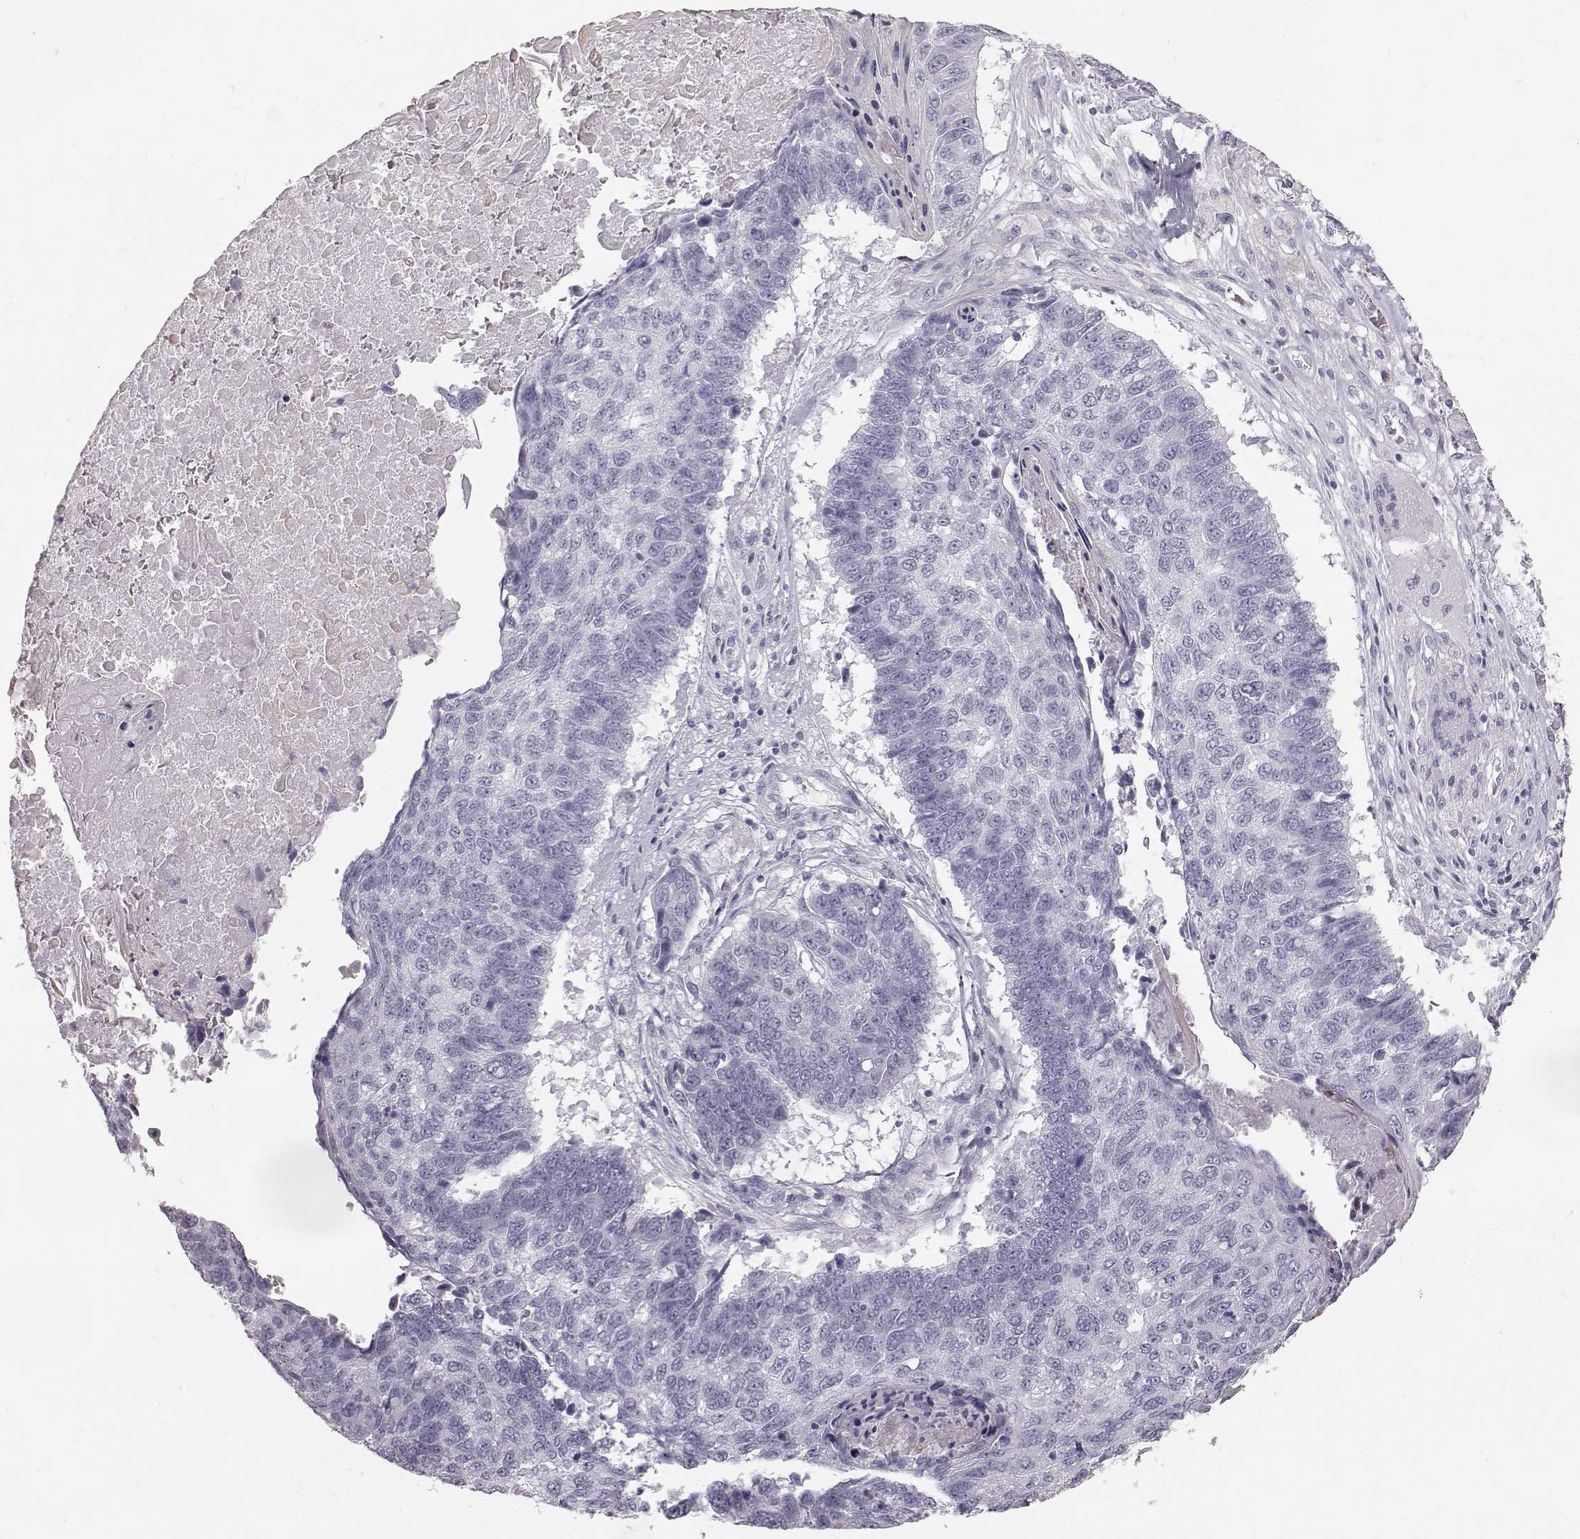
{"staining": {"intensity": "negative", "quantity": "none", "location": "none"}, "tissue": "lung cancer", "cell_type": "Tumor cells", "image_type": "cancer", "snomed": [{"axis": "morphology", "description": "Squamous cell carcinoma, NOS"}, {"axis": "topography", "description": "Lung"}], "caption": "This is an IHC micrograph of human lung cancer (squamous cell carcinoma). There is no expression in tumor cells.", "gene": "KRT33A", "patient": {"sex": "male", "age": 73}}